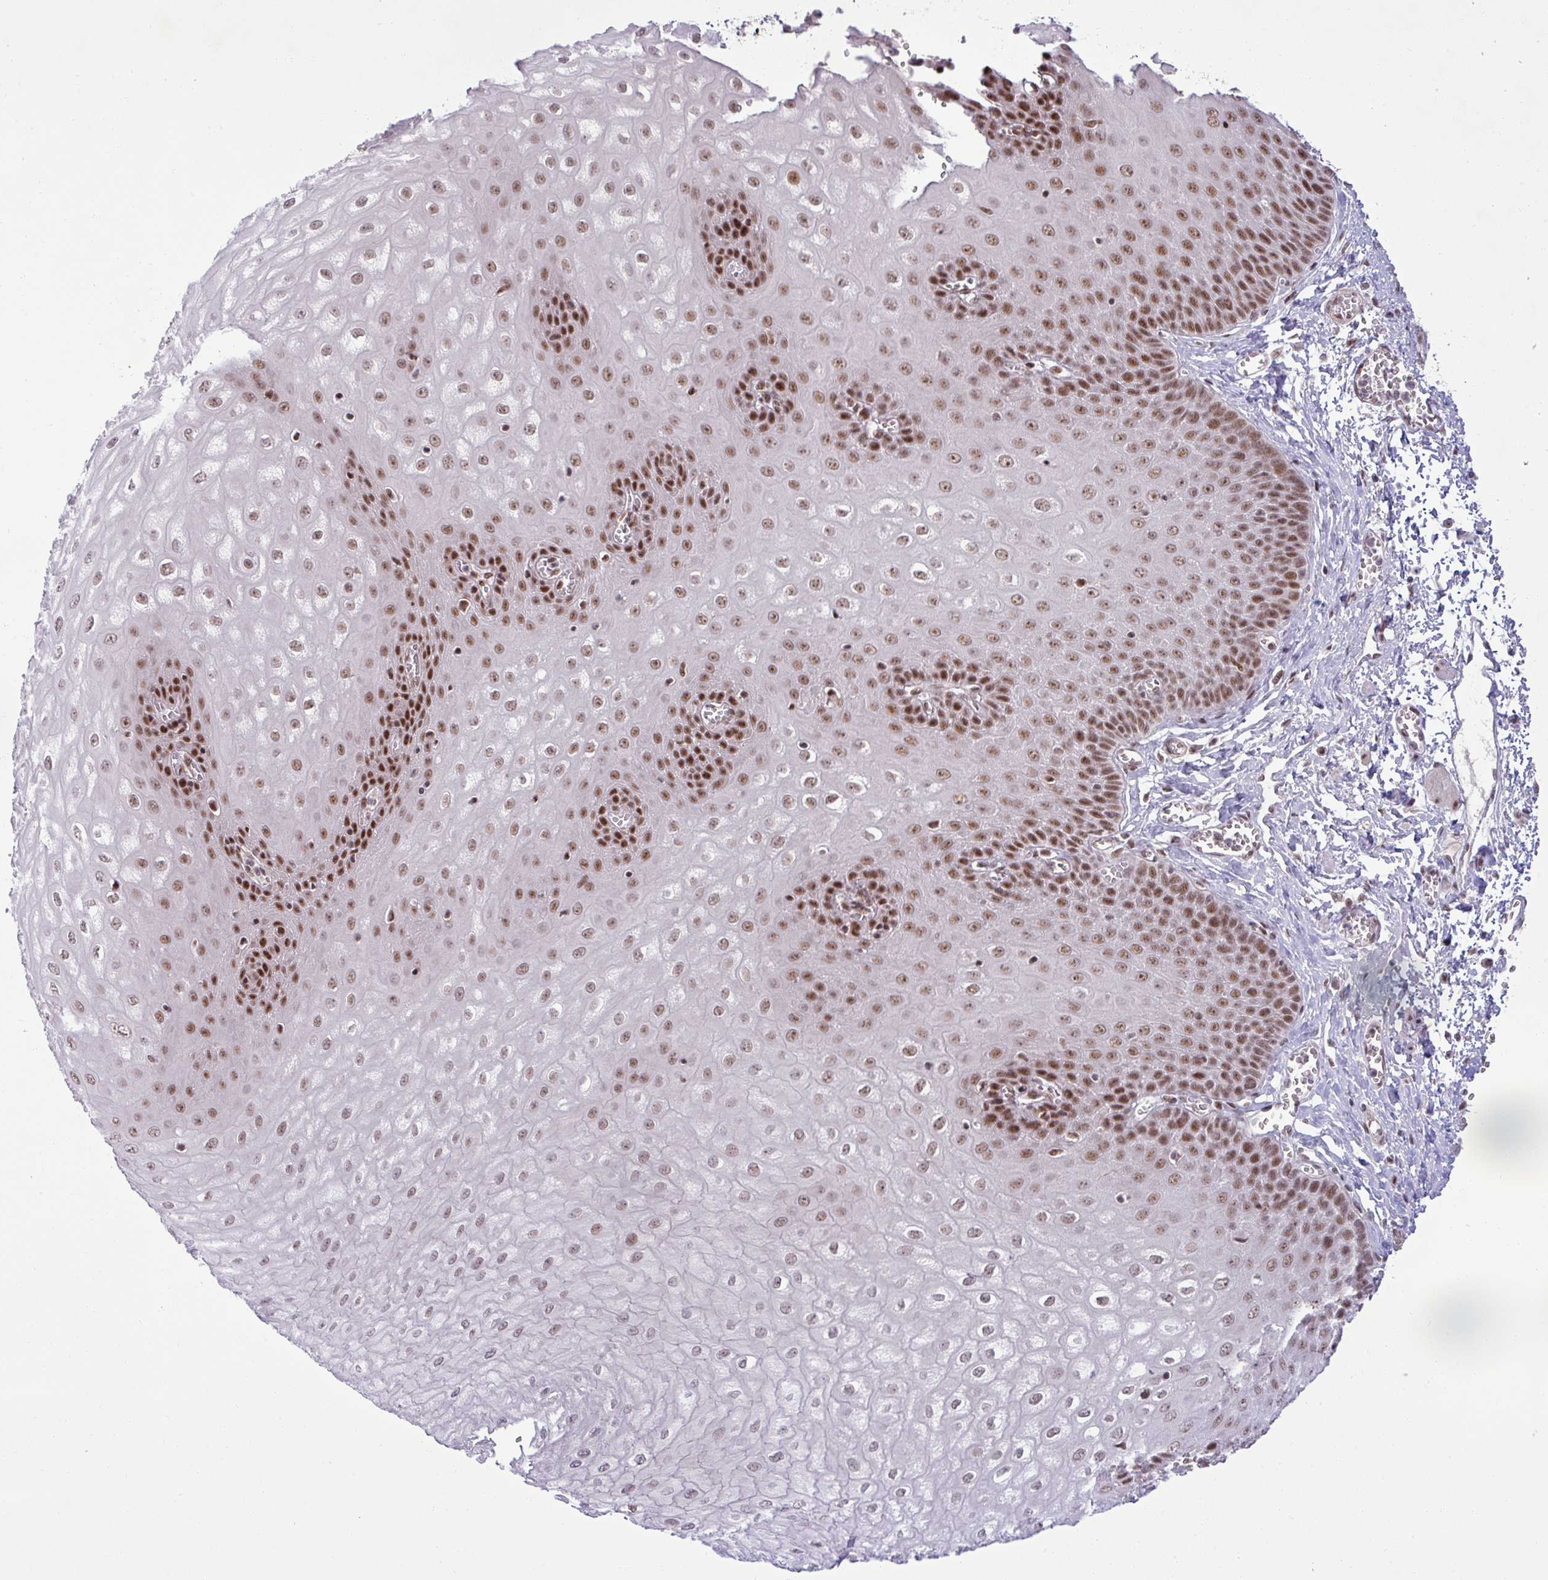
{"staining": {"intensity": "strong", "quantity": "25%-75%", "location": "nuclear"}, "tissue": "esophagus", "cell_type": "Squamous epithelial cells", "image_type": "normal", "snomed": [{"axis": "morphology", "description": "Normal tissue, NOS"}, {"axis": "topography", "description": "Esophagus"}], "caption": "A high amount of strong nuclear expression is seen in about 25%-75% of squamous epithelial cells in normal esophagus. Using DAB (brown) and hematoxylin (blue) stains, captured at high magnification using brightfield microscopy.", "gene": "PTPN20", "patient": {"sex": "male", "age": 60}}